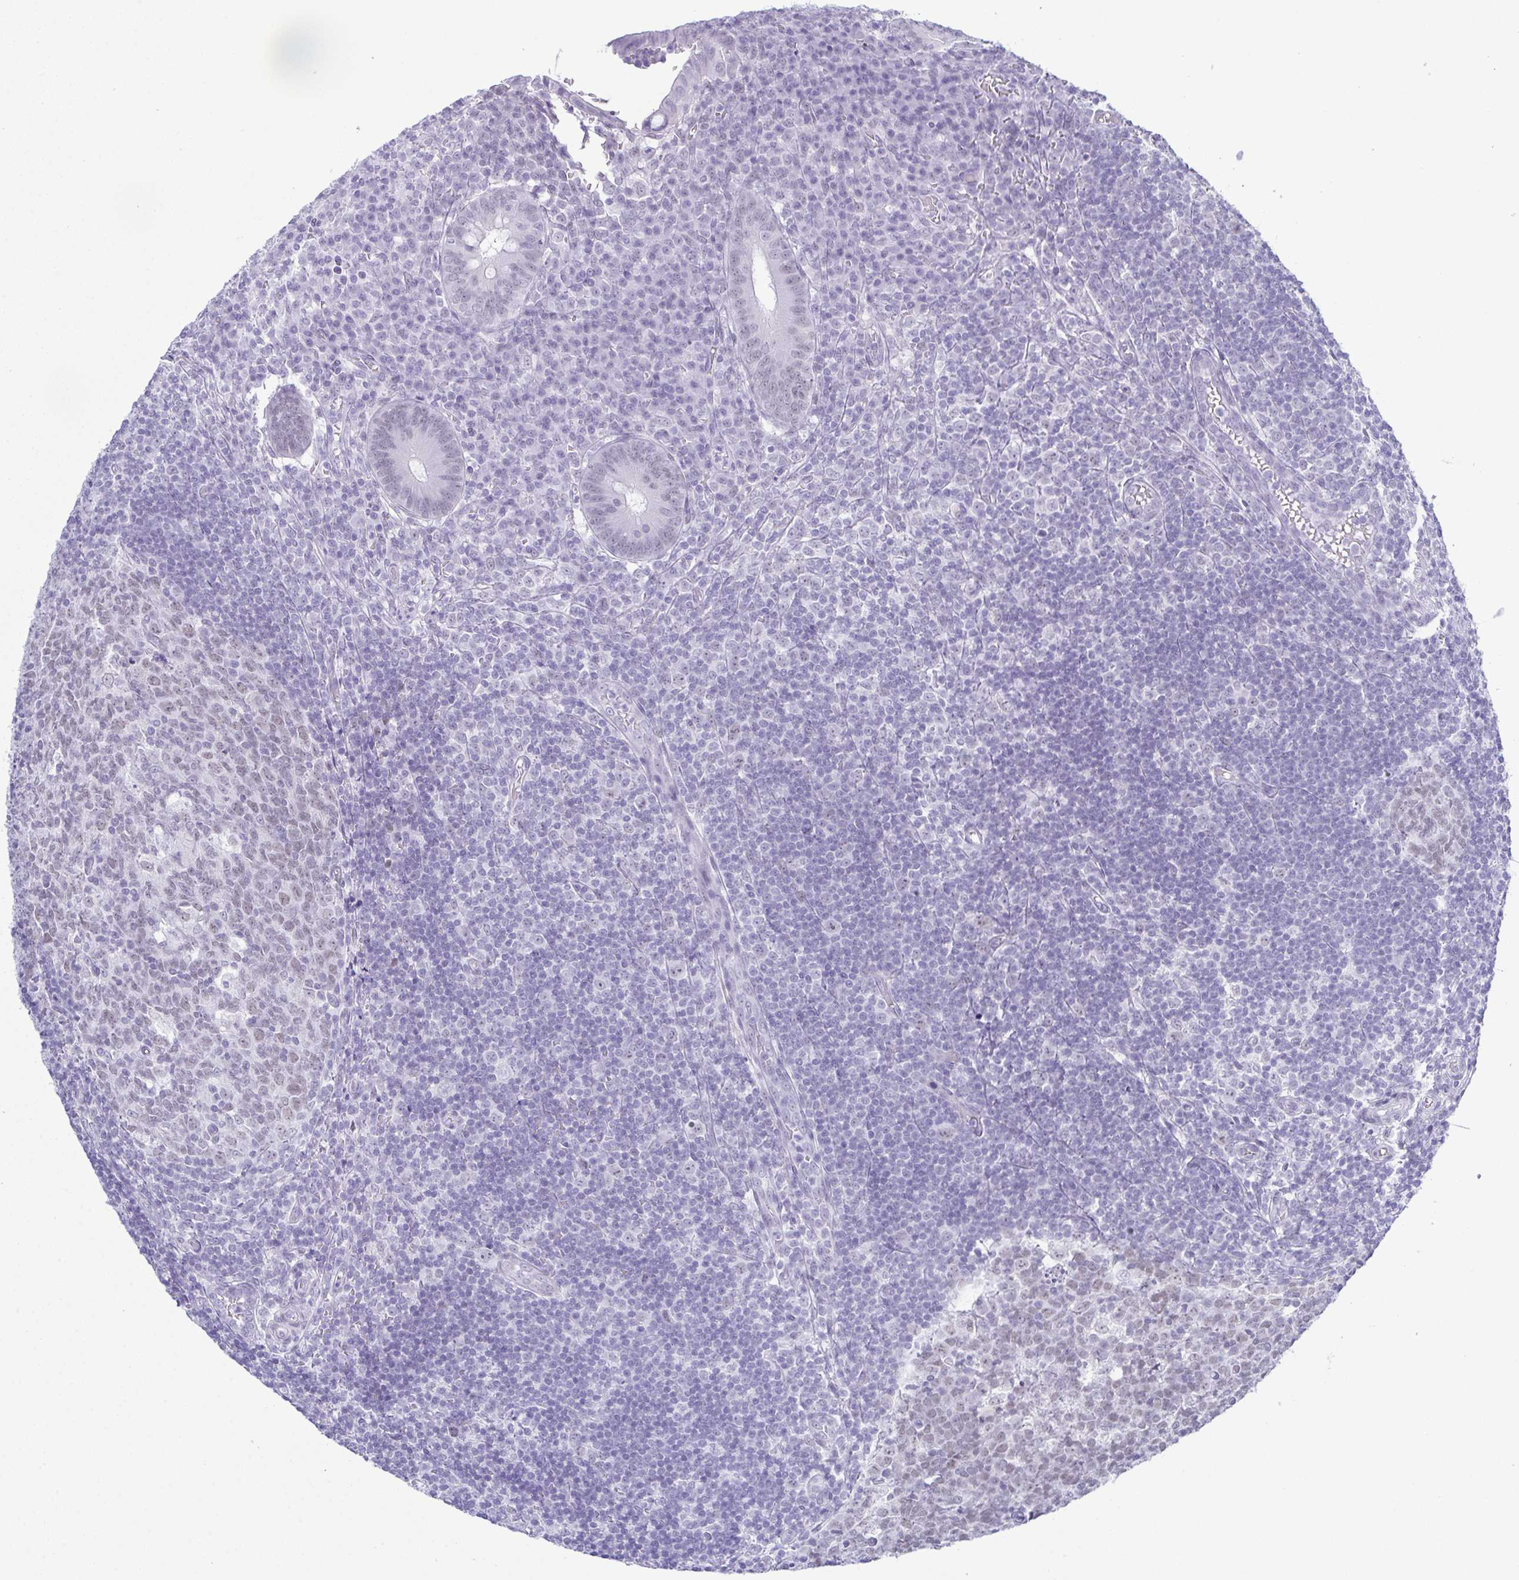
{"staining": {"intensity": "negative", "quantity": "none", "location": "none"}, "tissue": "appendix", "cell_type": "Glandular cells", "image_type": "normal", "snomed": [{"axis": "morphology", "description": "Normal tissue, NOS"}, {"axis": "topography", "description": "Appendix"}], "caption": "A histopathology image of human appendix is negative for staining in glandular cells. (Brightfield microscopy of DAB (3,3'-diaminobenzidine) IHC at high magnification).", "gene": "SUGP2", "patient": {"sex": "male", "age": 18}}